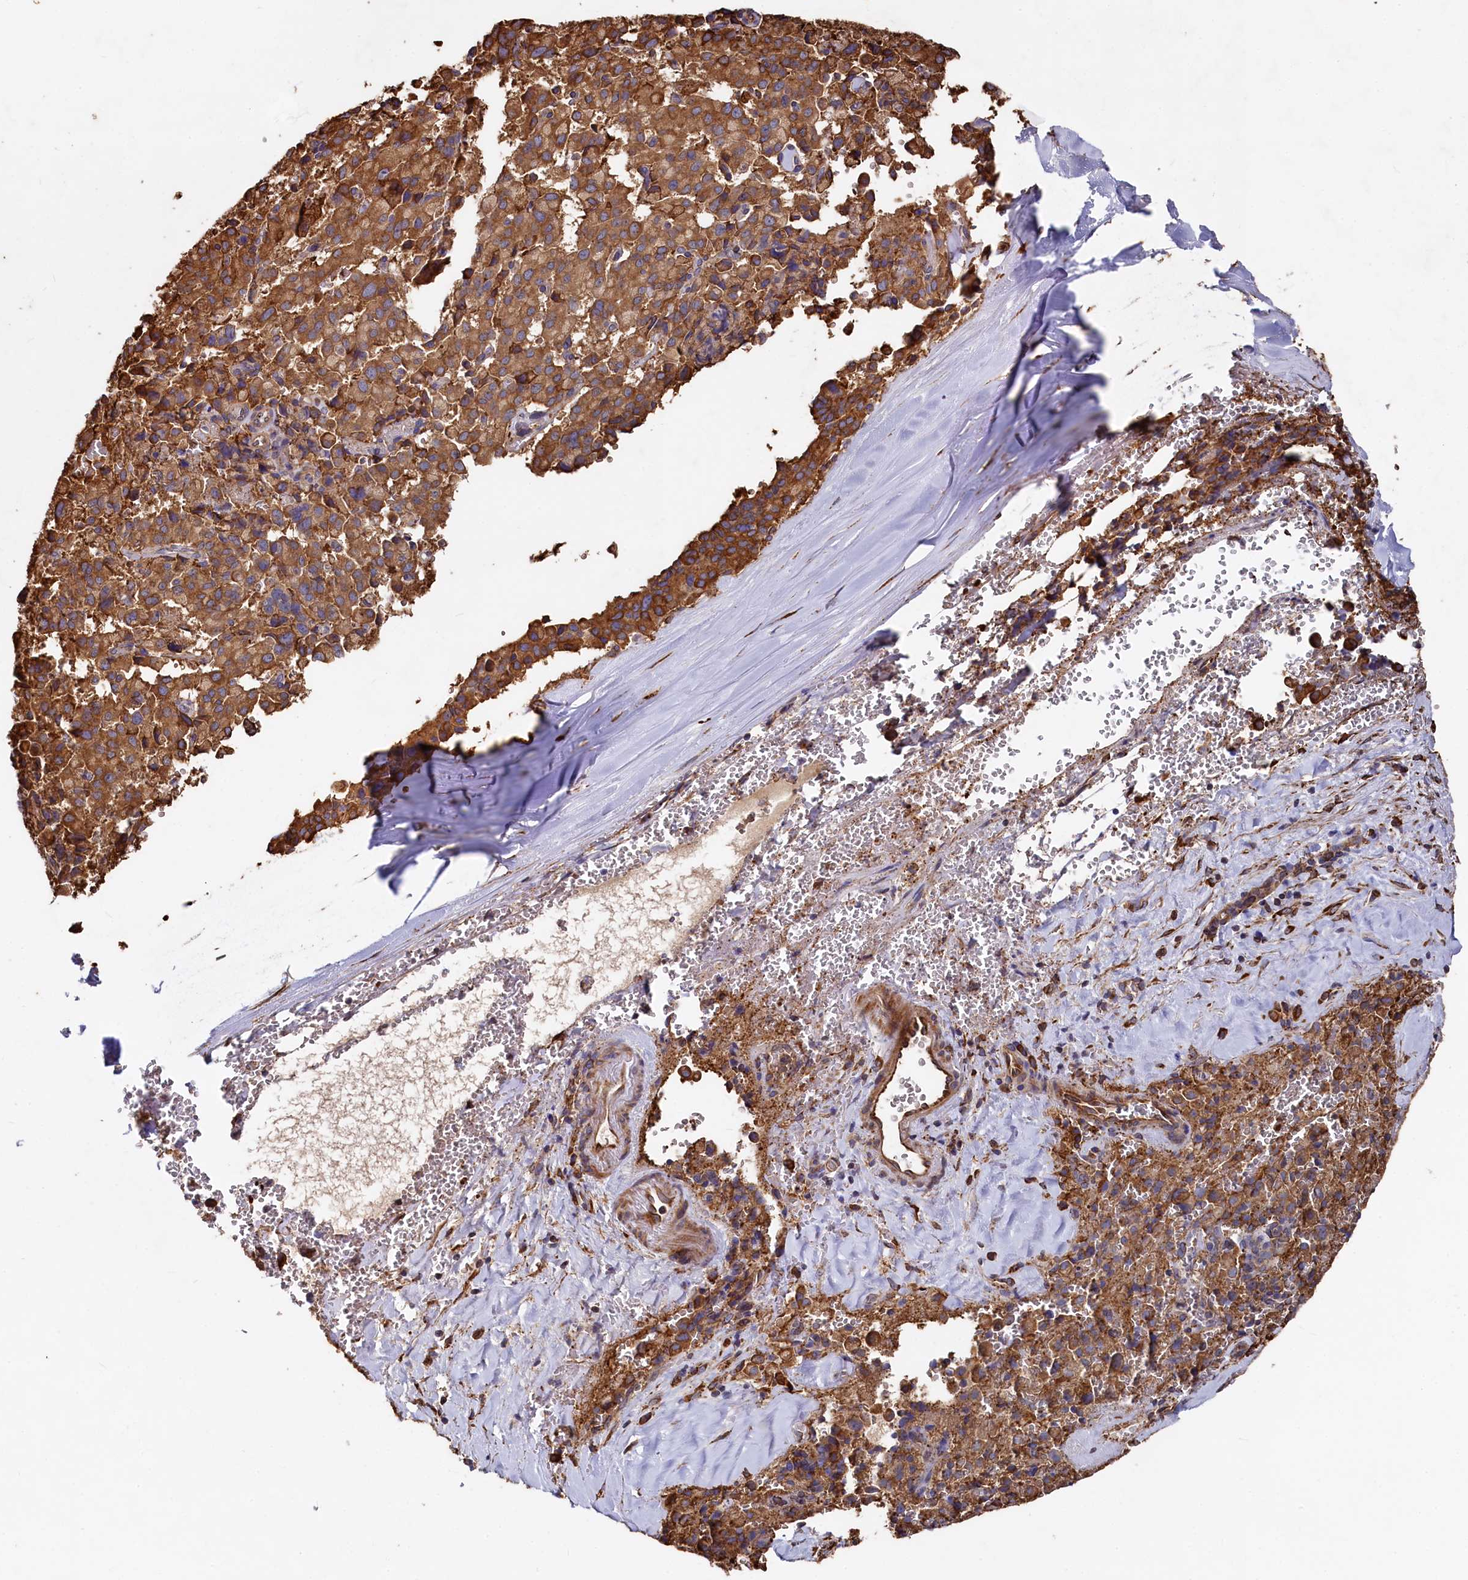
{"staining": {"intensity": "strong", "quantity": ">75%", "location": "cytoplasmic/membranous"}, "tissue": "pancreatic cancer", "cell_type": "Tumor cells", "image_type": "cancer", "snomed": [{"axis": "morphology", "description": "Adenocarcinoma, NOS"}, {"axis": "topography", "description": "Pancreas"}], "caption": "Immunohistochemical staining of pancreatic cancer demonstrates high levels of strong cytoplasmic/membranous protein positivity in approximately >75% of tumor cells.", "gene": "NEURL1B", "patient": {"sex": "male", "age": 65}}